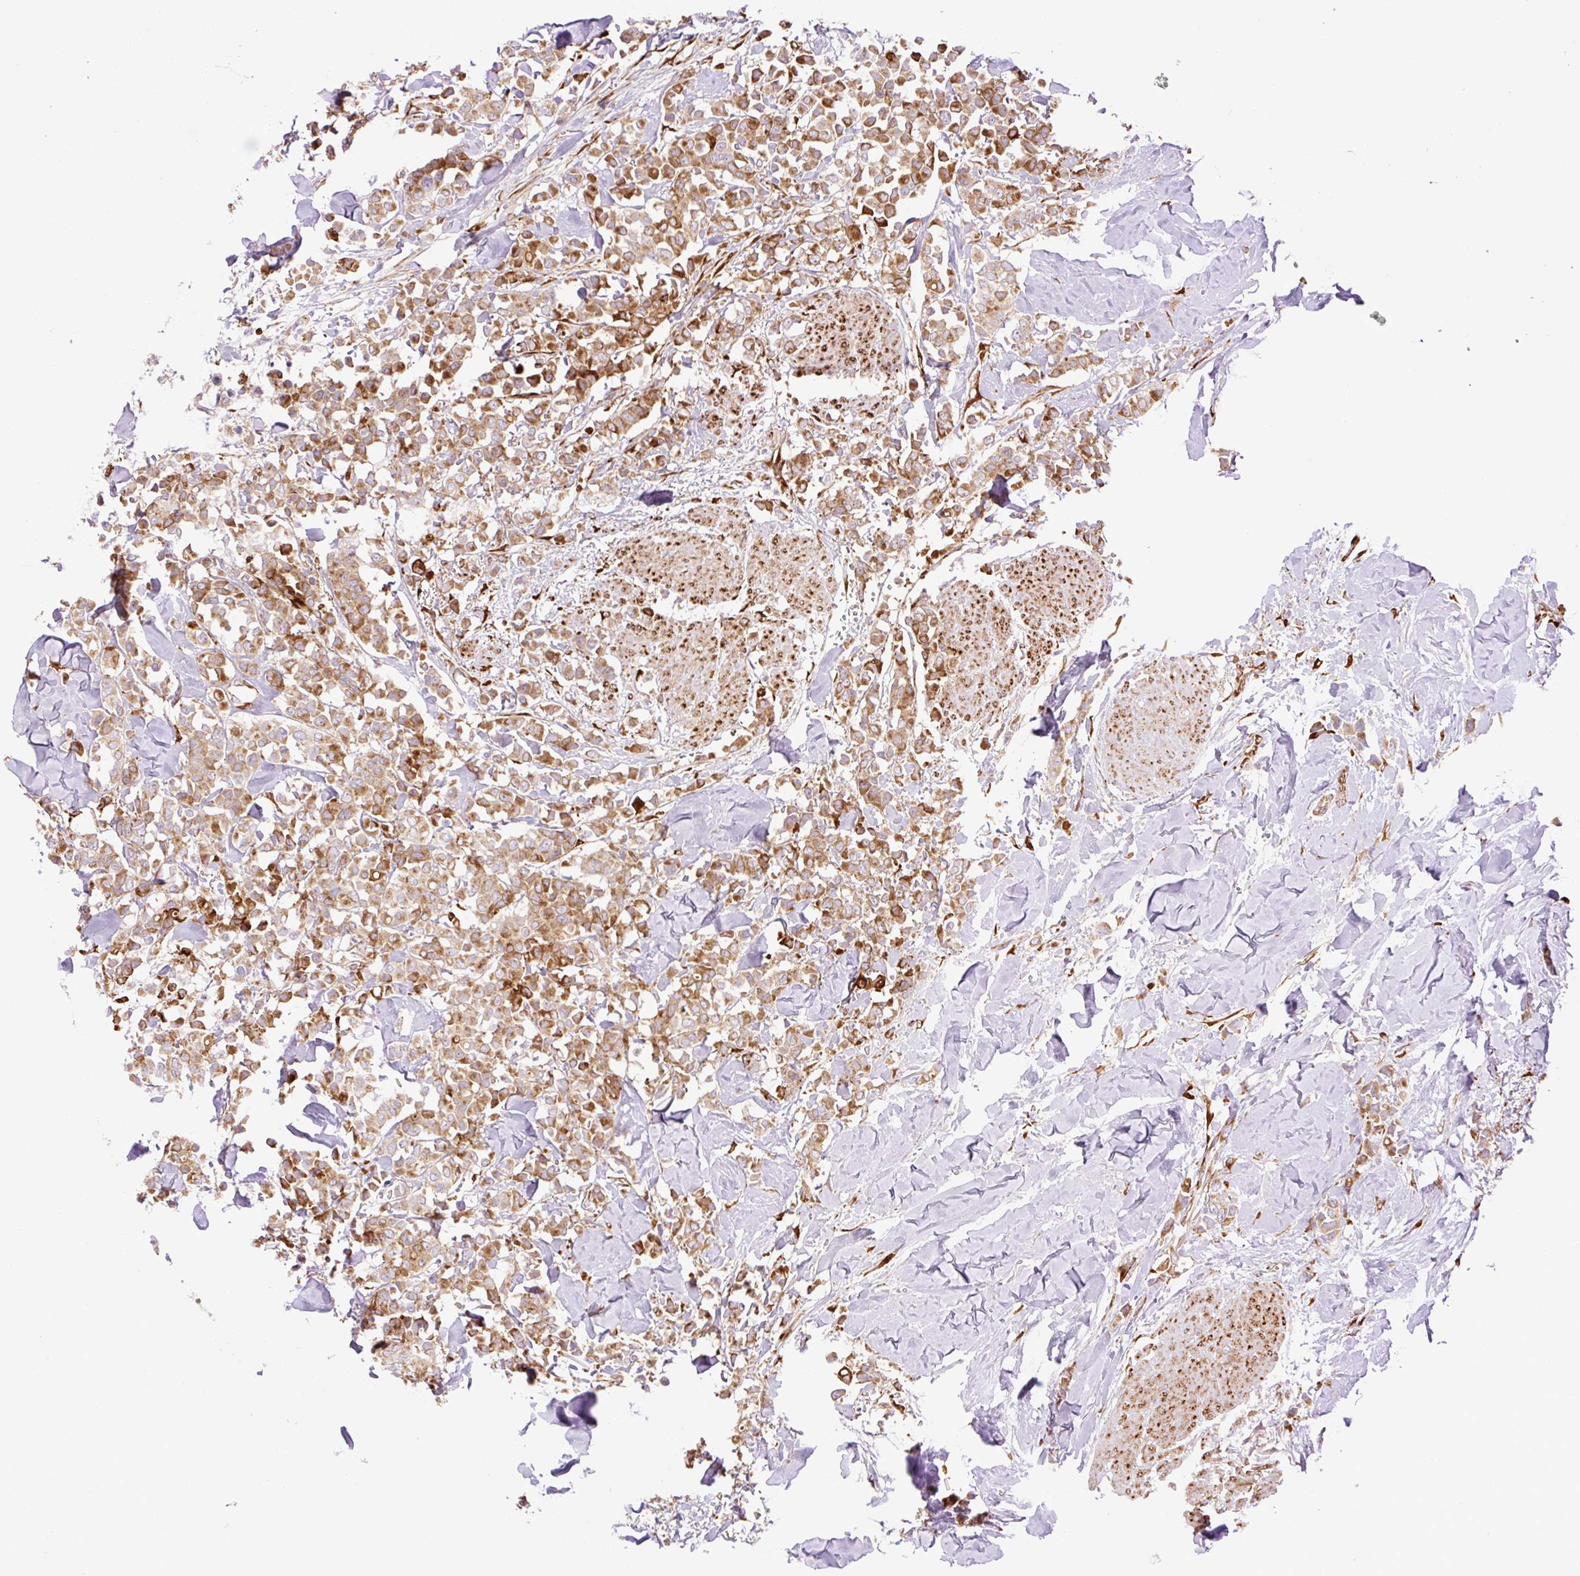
{"staining": {"intensity": "moderate", "quantity": ">75%", "location": "cytoplasmic/membranous"}, "tissue": "breast cancer", "cell_type": "Tumor cells", "image_type": "cancer", "snomed": [{"axis": "morphology", "description": "Lobular carcinoma"}, {"axis": "topography", "description": "Breast"}], "caption": "This is a micrograph of IHC staining of breast lobular carcinoma, which shows moderate expression in the cytoplasmic/membranous of tumor cells.", "gene": "RAB30", "patient": {"sex": "female", "age": 91}}